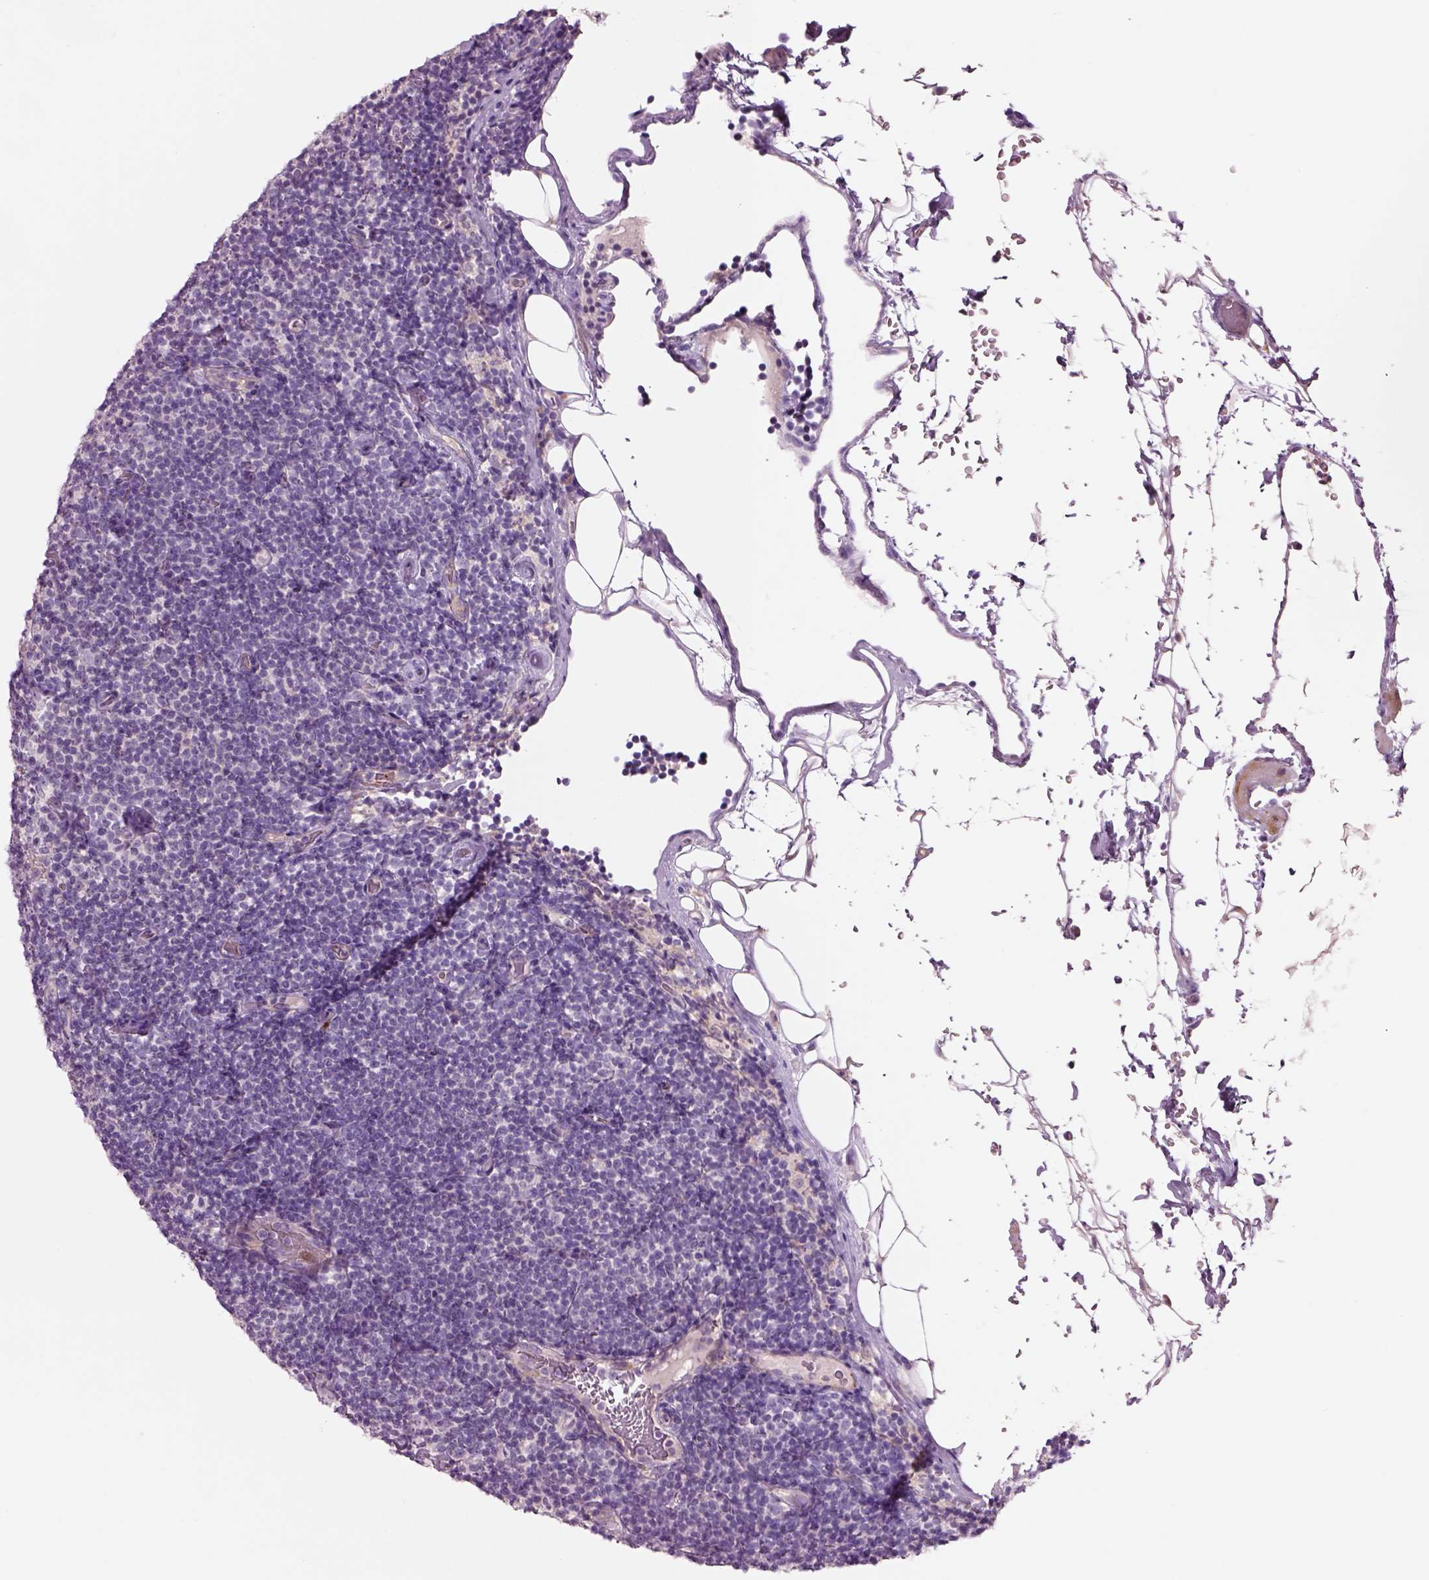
{"staining": {"intensity": "negative", "quantity": "none", "location": "none"}, "tissue": "lymphoma", "cell_type": "Tumor cells", "image_type": "cancer", "snomed": [{"axis": "morphology", "description": "Malignant lymphoma, non-Hodgkin's type, Low grade"}, {"axis": "topography", "description": "Lymph node"}], "caption": "Immunohistochemistry (IHC) micrograph of lymphoma stained for a protein (brown), which reveals no positivity in tumor cells.", "gene": "PLPP7", "patient": {"sex": "male", "age": 81}}